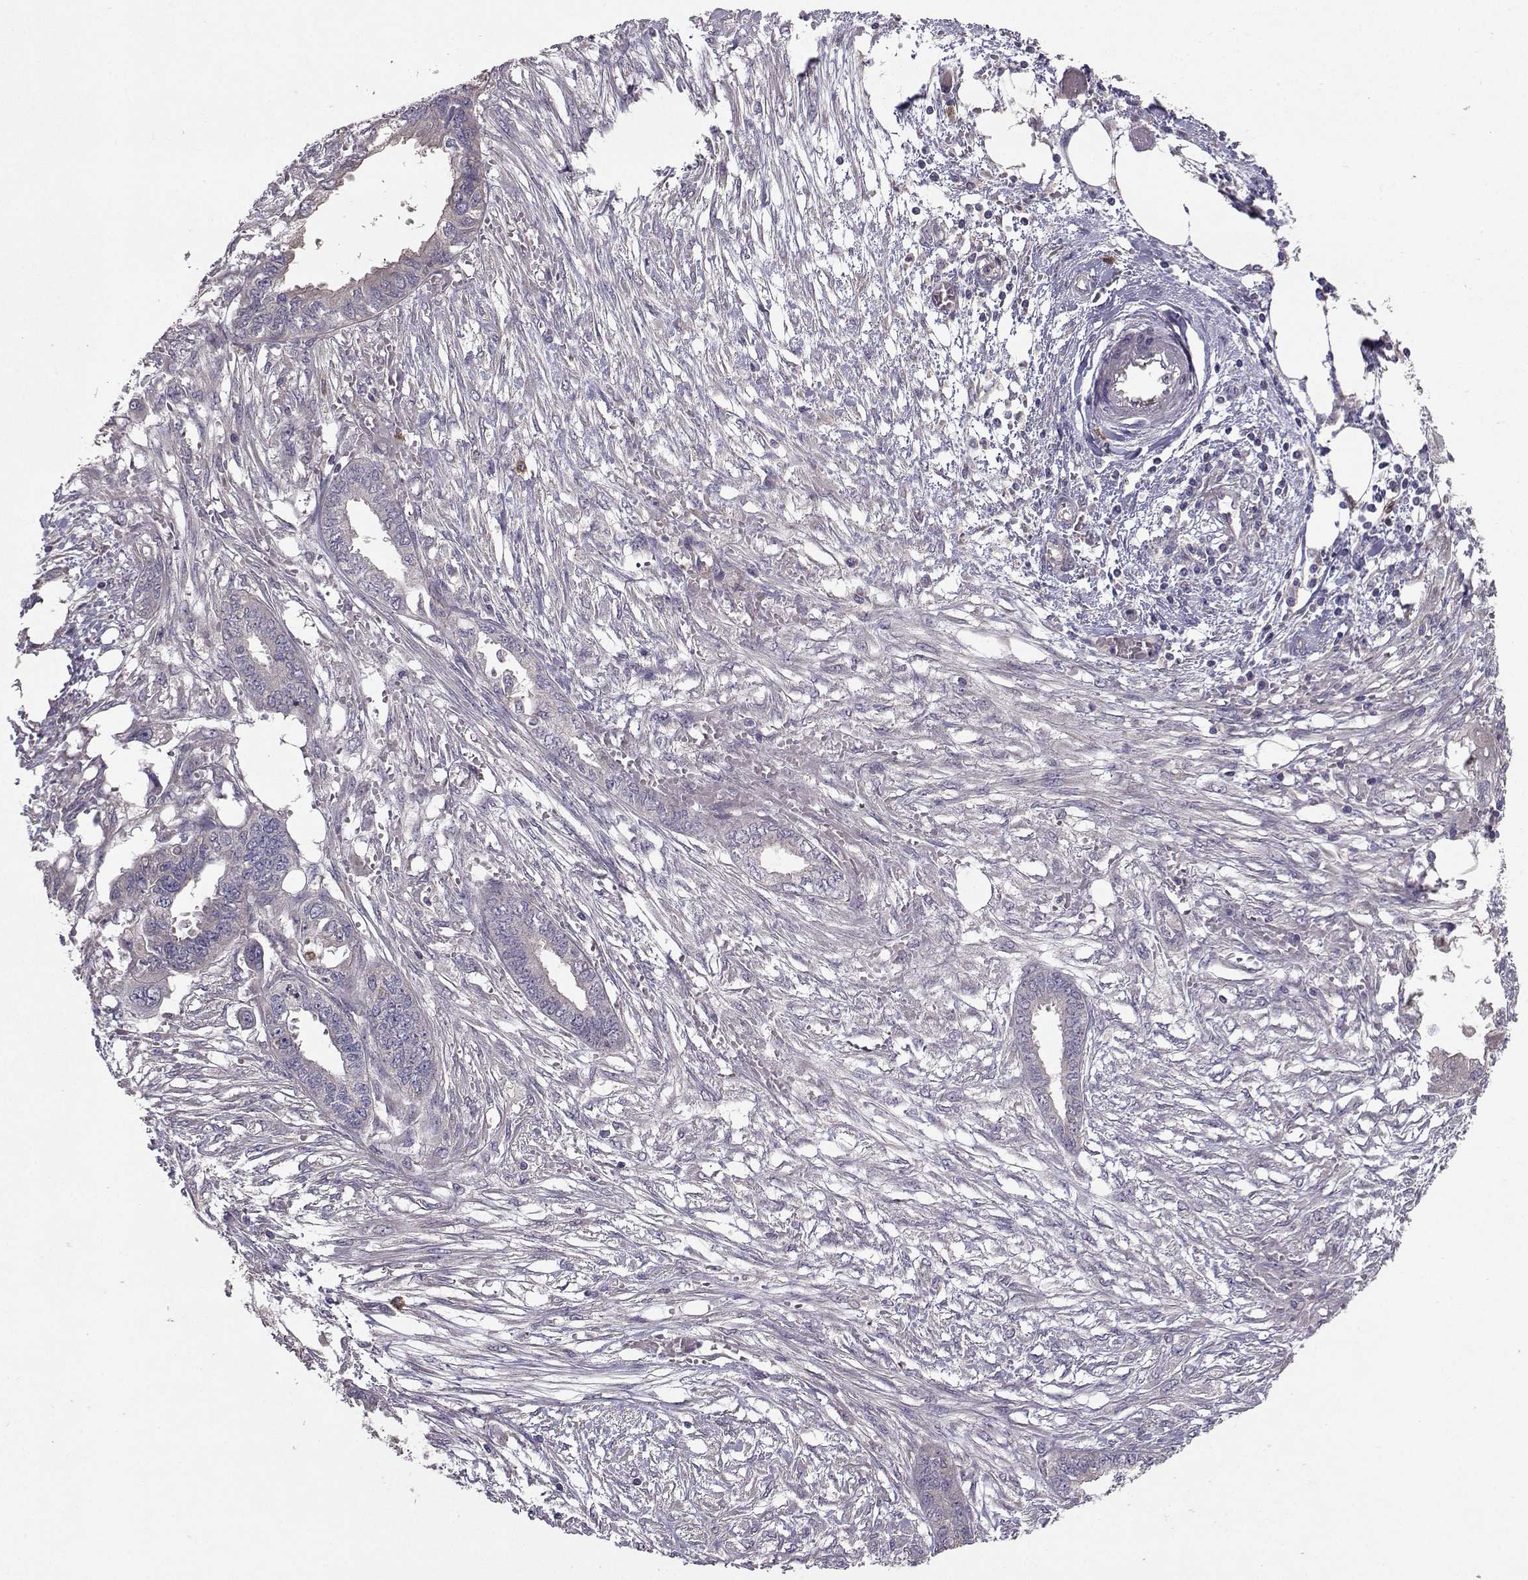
{"staining": {"intensity": "negative", "quantity": "none", "location": "none"}, "tissue": "endometrial cancer", "cell_type": "Tumor cells", "image_type": "cancer", "snomed": [{"axis": "morphology", "description": "Adenocarcinoma, NOS"}, {"axis": "morphology", "description": "Adenocarcinoma, metastatic, NOS"}, {"axis": "topography", "description": "Adipose tissue"}, {"axis": "topography", "description": "Endometrium"}], "caption": "IHC image of neoplastic tissue: endometrial adenocarcinoma stained with DAB (3,3'-diaminobenzidine) exhibits no significant protein expression in tumor cells. (DAB (3,3'-diaminobenzidine) IHC, high magnification).", "gene": "STXBP5", "patient": {"sex": "female", "age": 67}}